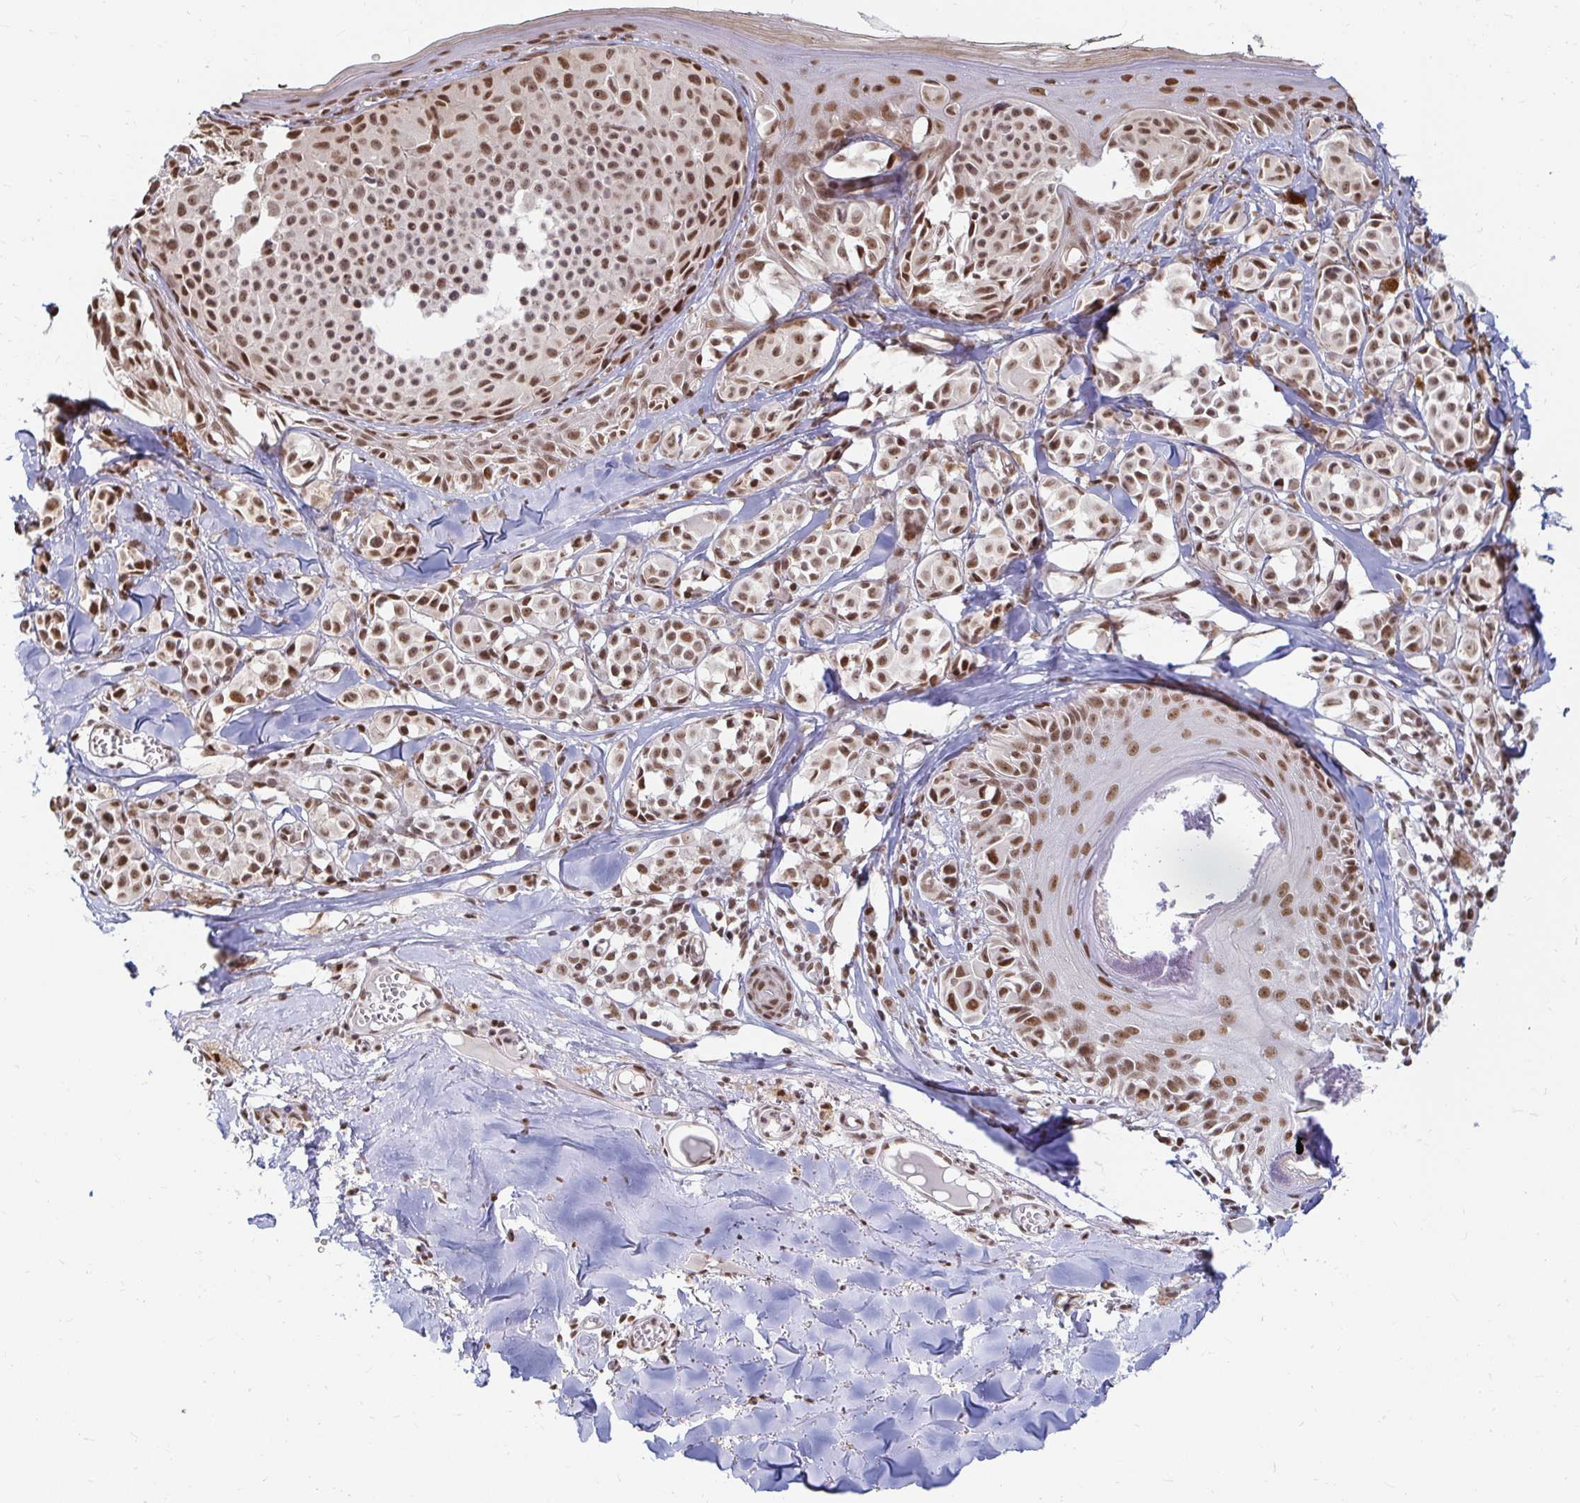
{"staining": {"intensity": "moderate", "quantity": ">75%", "location": "nuclear"}, "tissue": "melanoma", "cell_type": "Tumor cells", "image_type": "cancer", "snomed": [{"axis": "morphology", "description": "Malignant melanoma, NOS"}, {"axis": "topography", "description": "Skin"}], "caption": "Immunohistochemistry (IHC) image of neoplastic tissue: malignant melanoma stained using IHC displays medium levels of moderate protein expression localized specifically in the nuclear of tumor cells, appearing as a nuclear brown color.", "gene": "HNRNPU", "patient": {"sex": "female", "age": 43}}